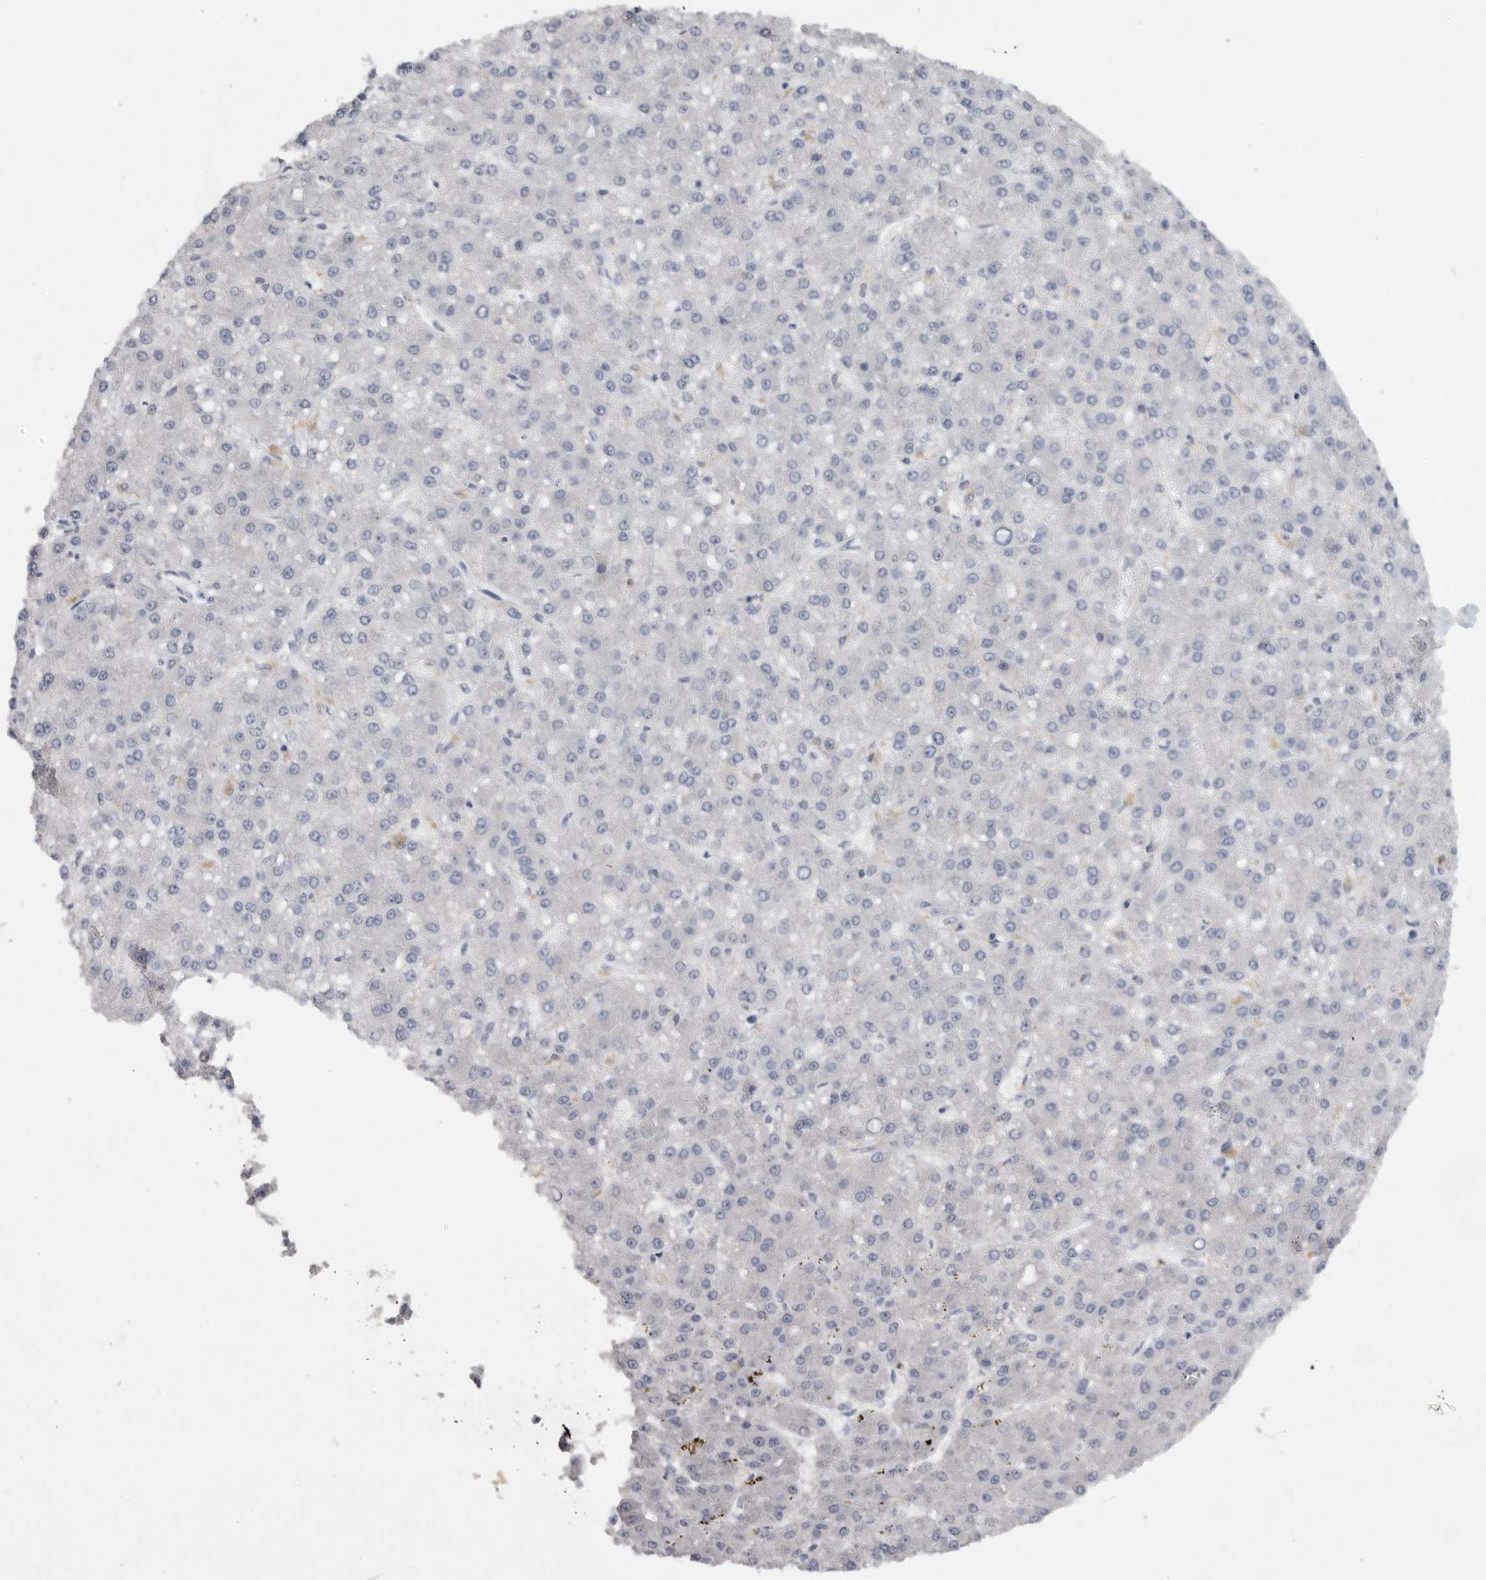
{"staining": {"intensity": "negative", "quantity": "none", "location": "none"}, "tissue": "liver cancer", "cell_type": "Tumor cells", "image_type": "cancer", "snomed": [{"axis": "morphology", "description": "Carcinoma, Hepatocellular, NOS"}, {"axis": "topography", "description": "Liver"}], "caption": "IHC micrograph of liver hepatocellular carcinoma stained for a protein (brown), which displays no staining in tumor cells.", "gene": "EDEM3", "patient": {"sex": "male", "age": 67}}